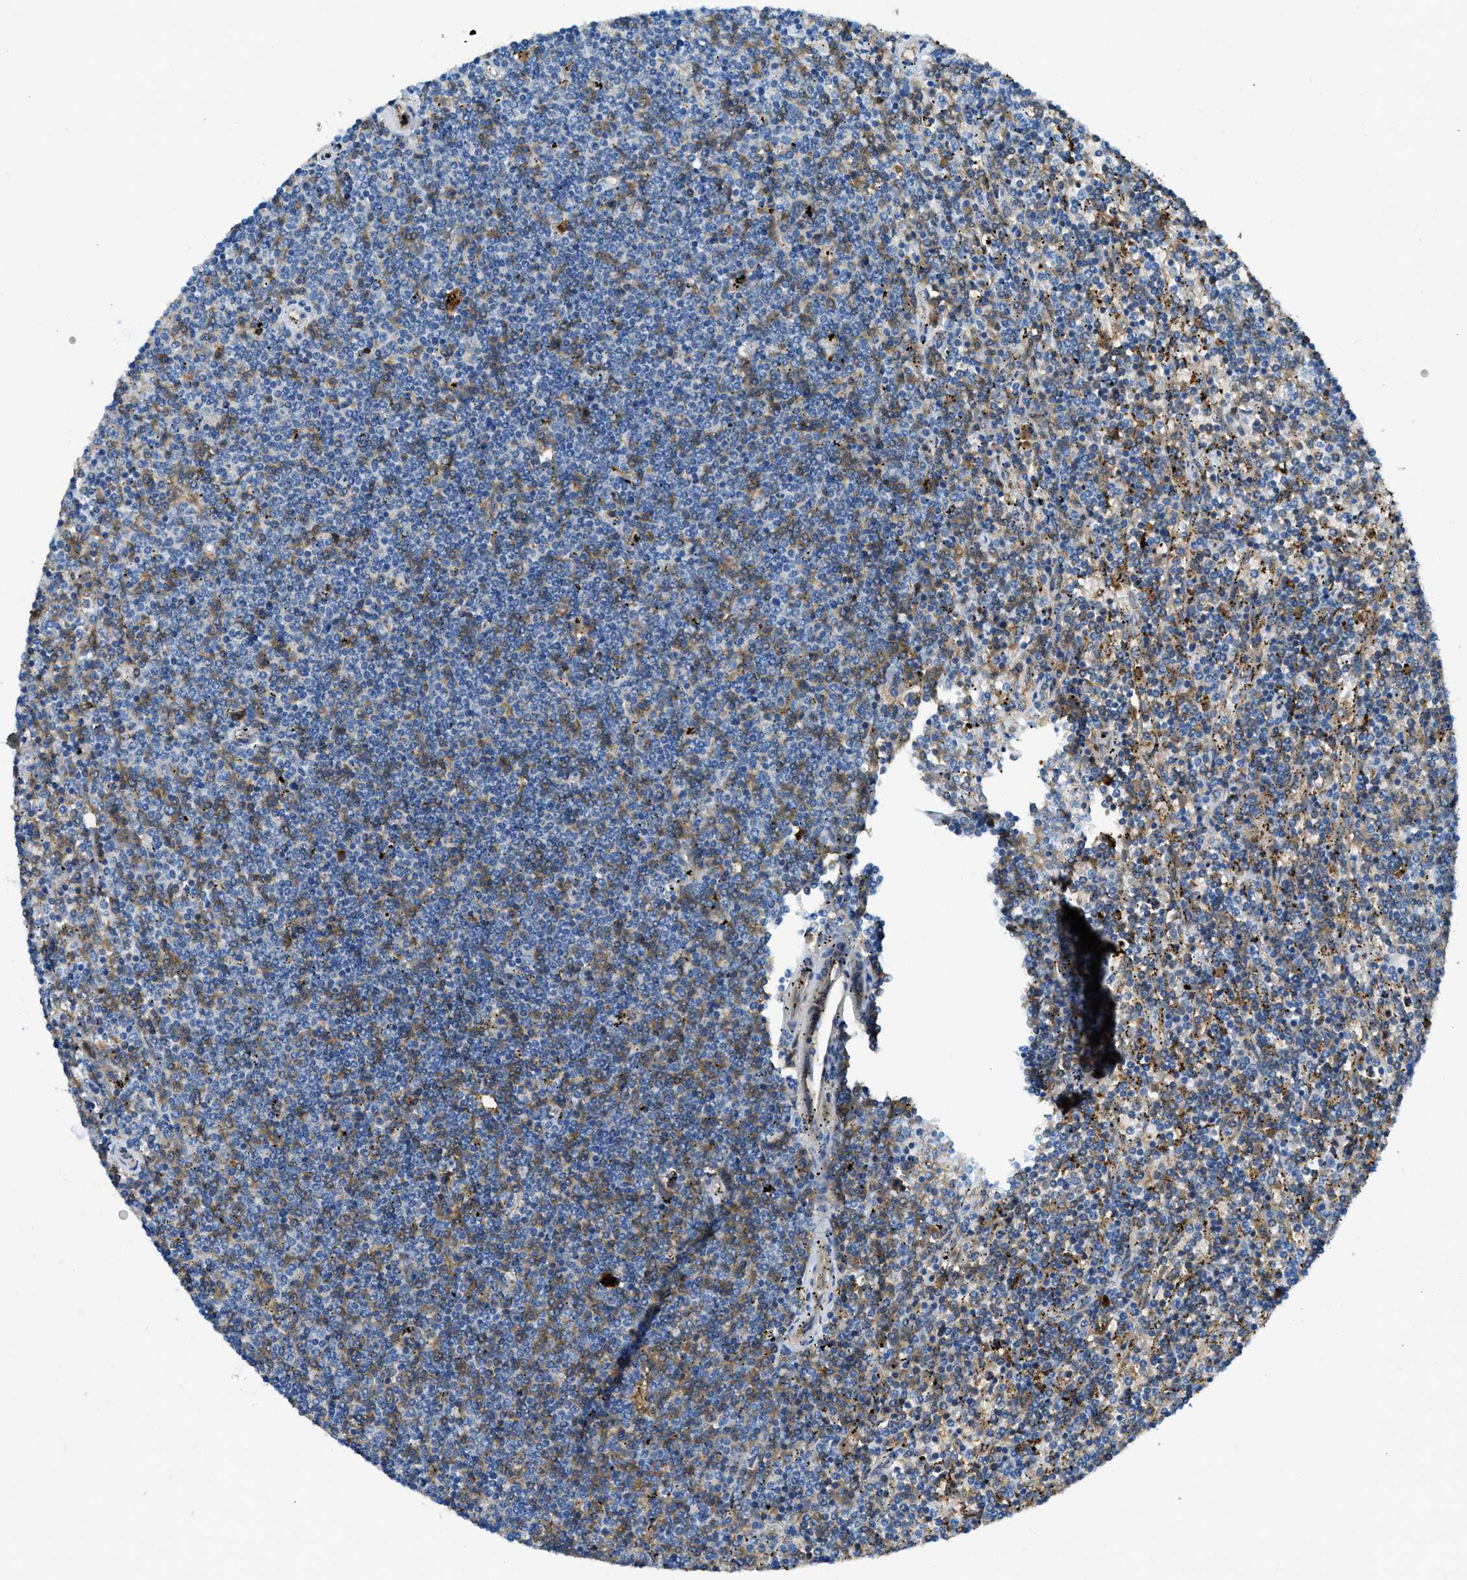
{"staining": {"intensity": "moderate", "quantity": "25%-75%", "location": "cytoplasmic/membranous"}, "tissue": "lymphoma", "cell_type": "Tumor cells", "image_type": "cancer", "snomed": [{"axis": "morphology", "description": "Malignant lymphoma, non-Hodgkin's type, Low grade"}, {"axis": "topography", "description": "Spleen"}], "caption": "This is an image of immunohistochemistry (IHC) staining of malignant lymphoma, non-Hodgkin's type (low-grade), which shows moderate expression in the cytoplasmic/membranous of tumor cells.", "gene": "TRIM59", "patient": {"sex": "female", "age": 50}}